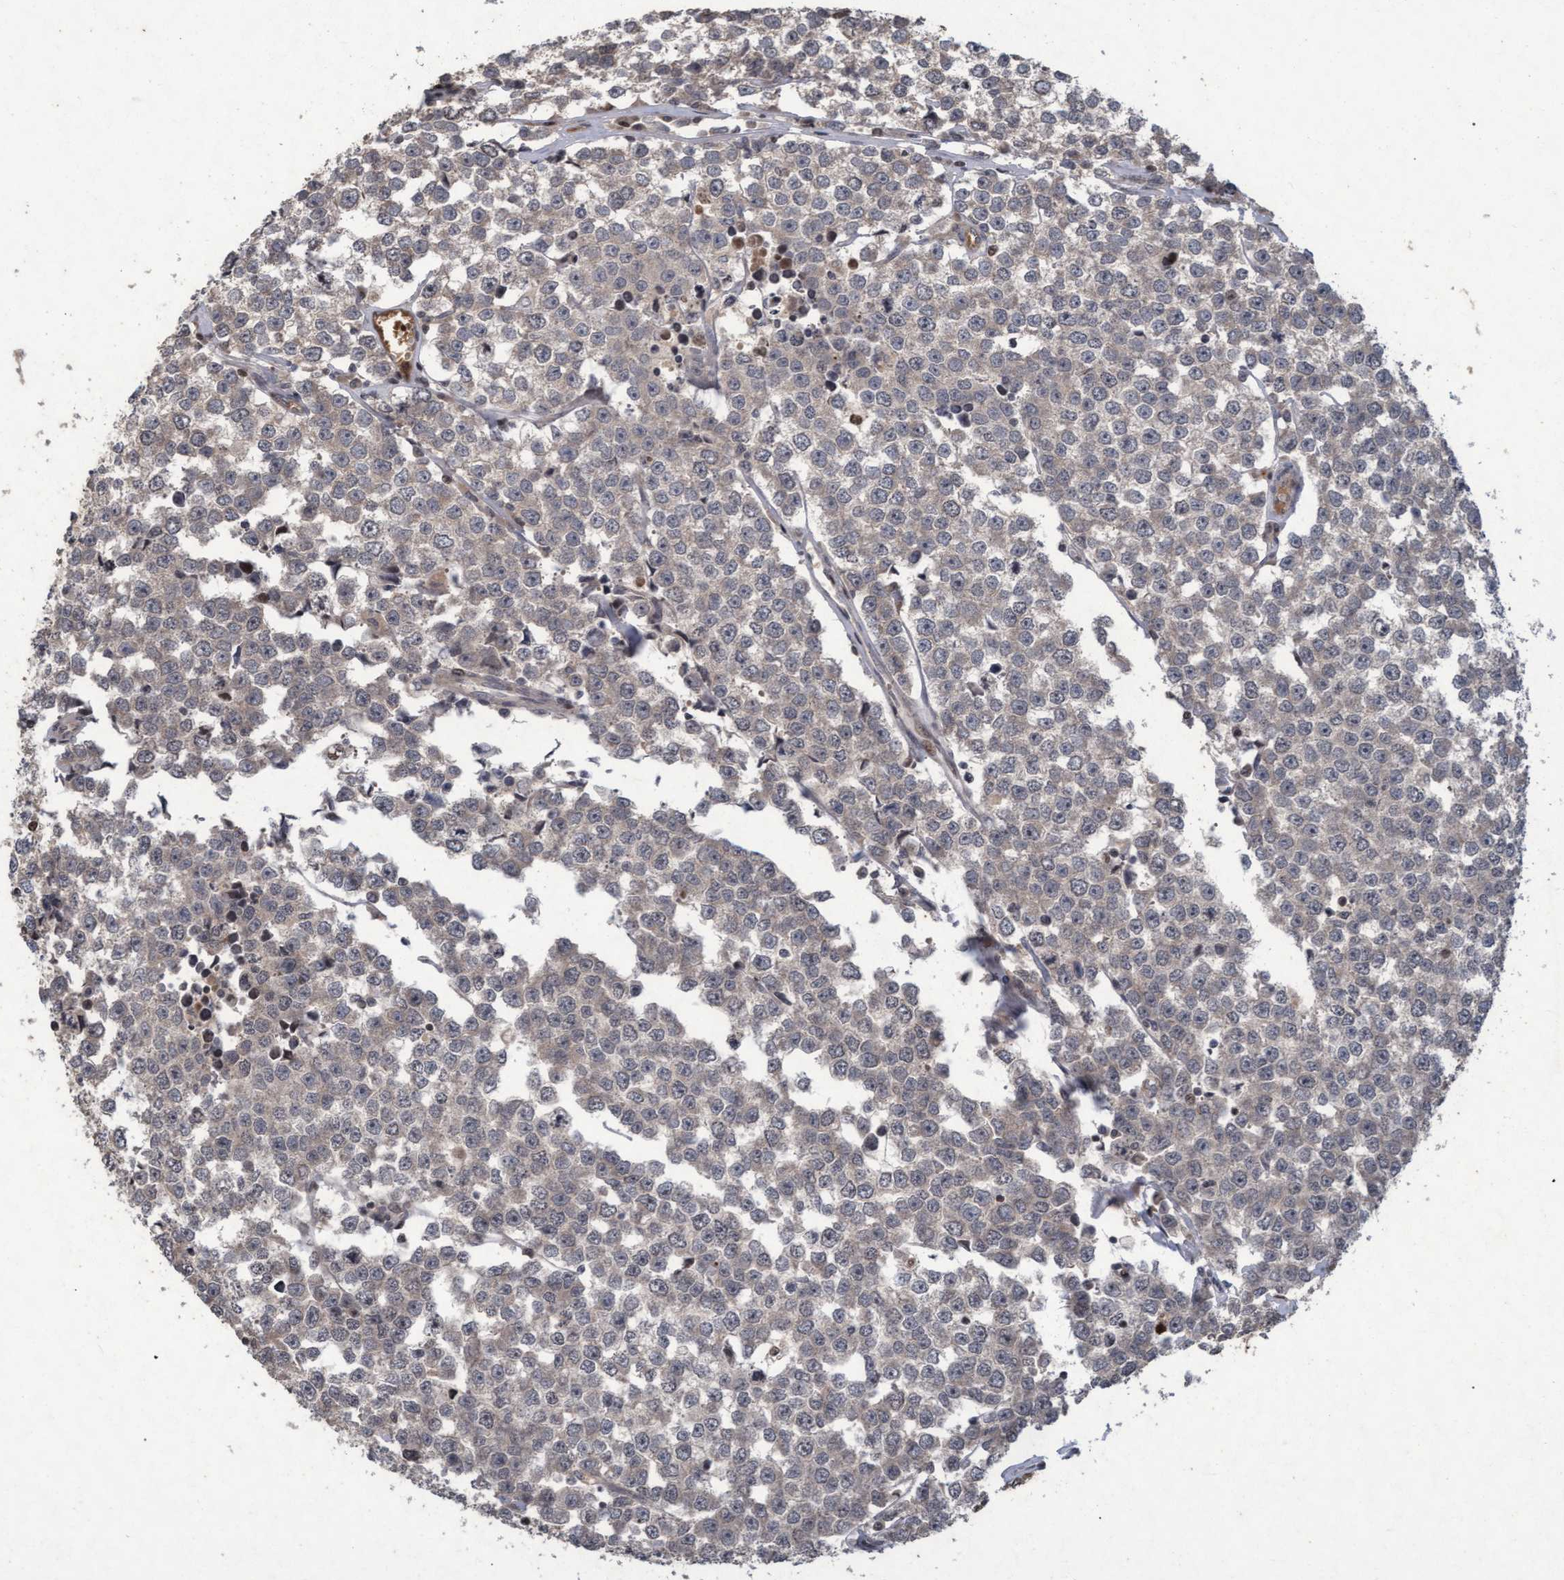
{"staining": {"intensity": "weak", "quantity": "25%-75%", "location": "cytoplasmic/membranous"}, "tissue": "testis cancer", "cell_type": "Tumor cells", "image_type": "cancer", "snomed": [{"axis": "morphology", "description": "Seminoma, NOS"}, {"axis": "morphology", "description": "Carcinoma, Embryonal, NOS"}, {"axis": "topography", "description": "Testis"}], "caption": "The histopathology image shows staining of testis embryonal carcinoma, revealing weak cytoplasmic/membranous protein expression (brown color) within tumor cells.", "gene": "KCNC2", "patient": {"sex": "male", "age": 52}}